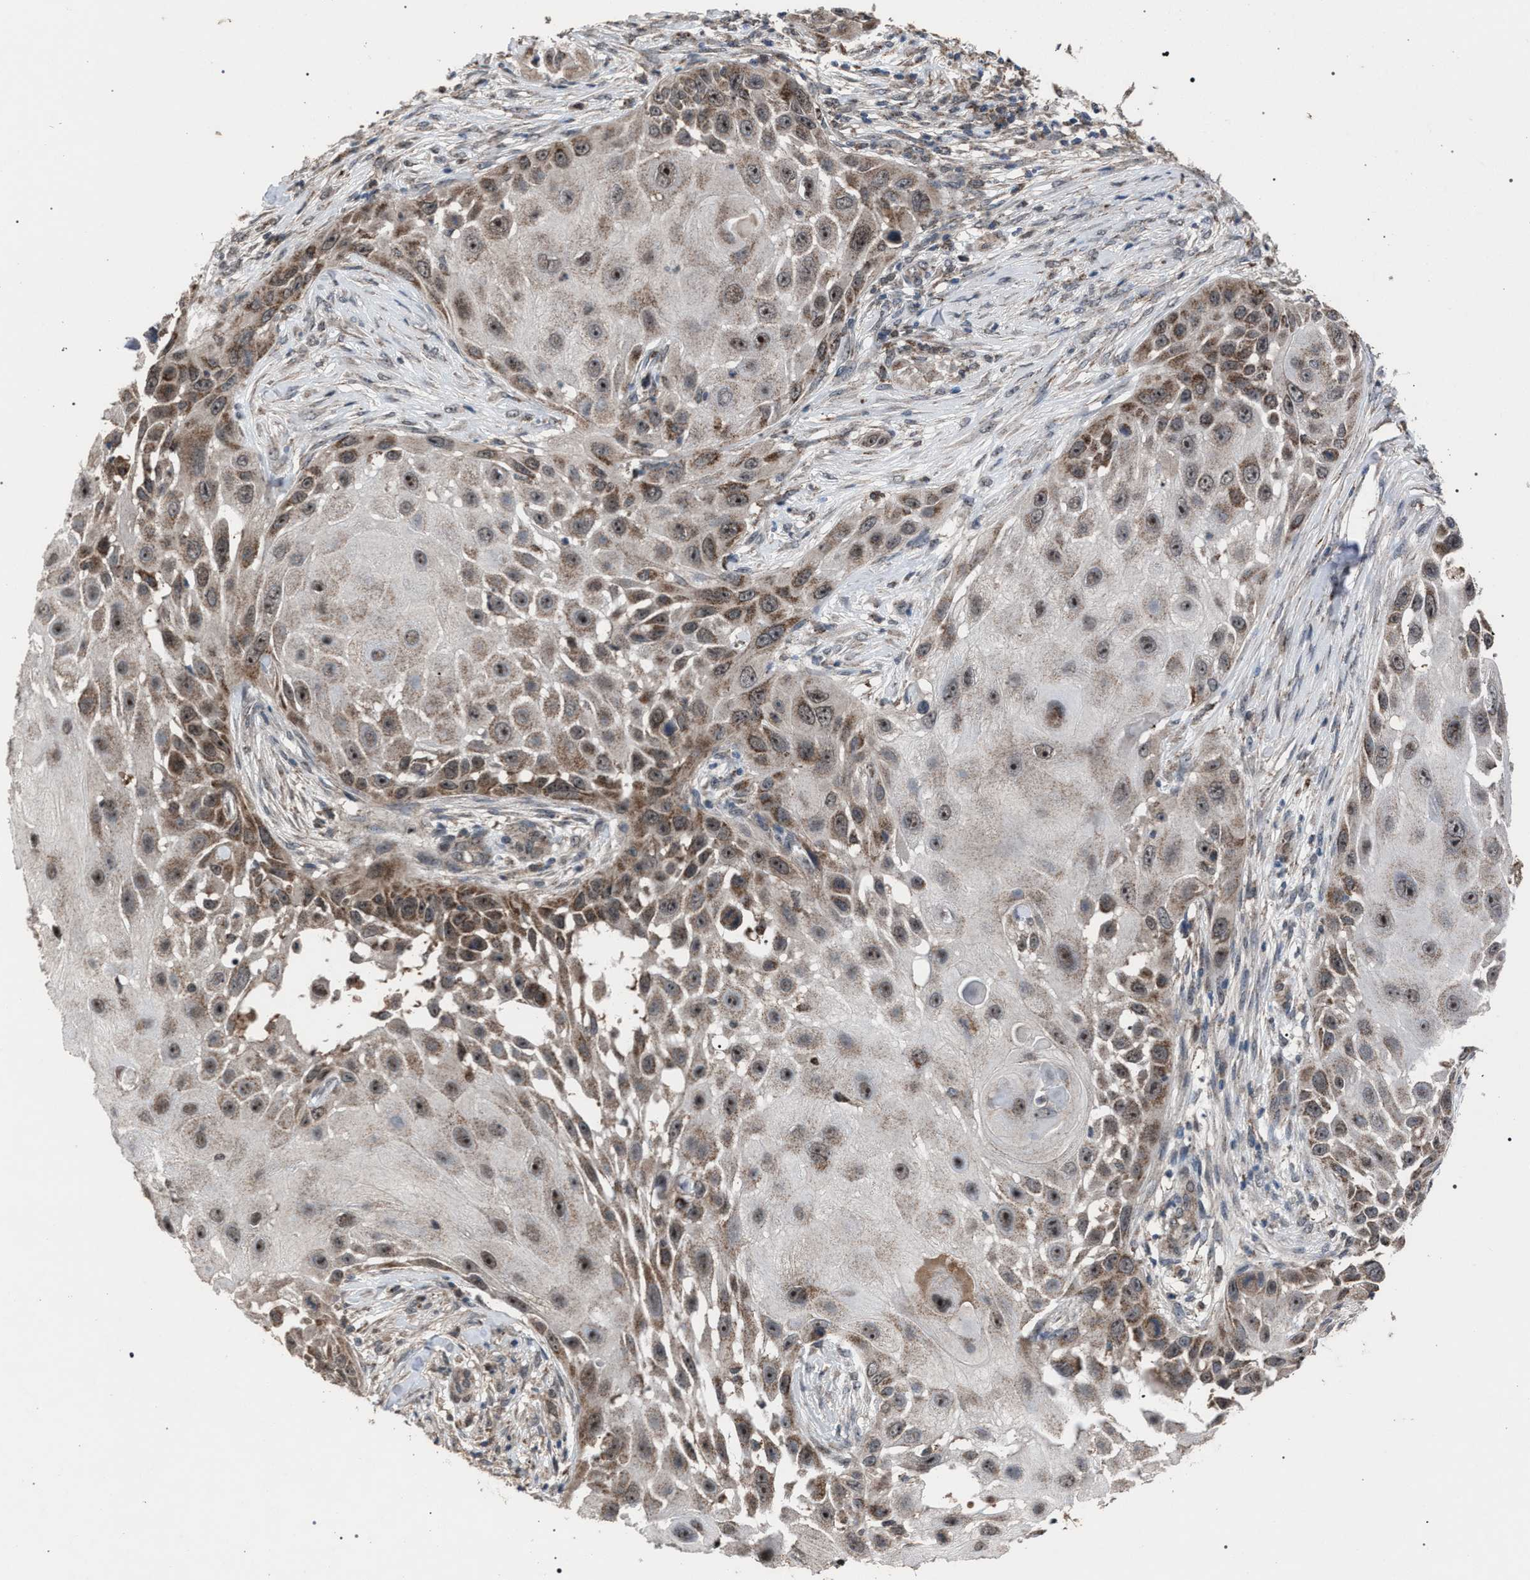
{"staining": {"intensity": "moderate", "quantity": ">75%", "location": "cytoplasmic/membranous,nuclear"}, "tissue": "skin cancer", "cell_type": "Tumor cells", "image_type": "cancer", "snomed": [{"axis": "morphology", "description": "Squamous cell carcinoma, NOS"}, {"axis": "topography", "description": "Skin"}], "caption": "A medium amount of moderate cytoplasmic/membranous and nuclear staining is seen in about >75% of tumor cells in skin squamous cell carcinoma tissue. (DAB IHC with brightfield microscopy, high magnification).", "gene": "HSD17B4", "patient": {"sex": "female", "age": 44}}